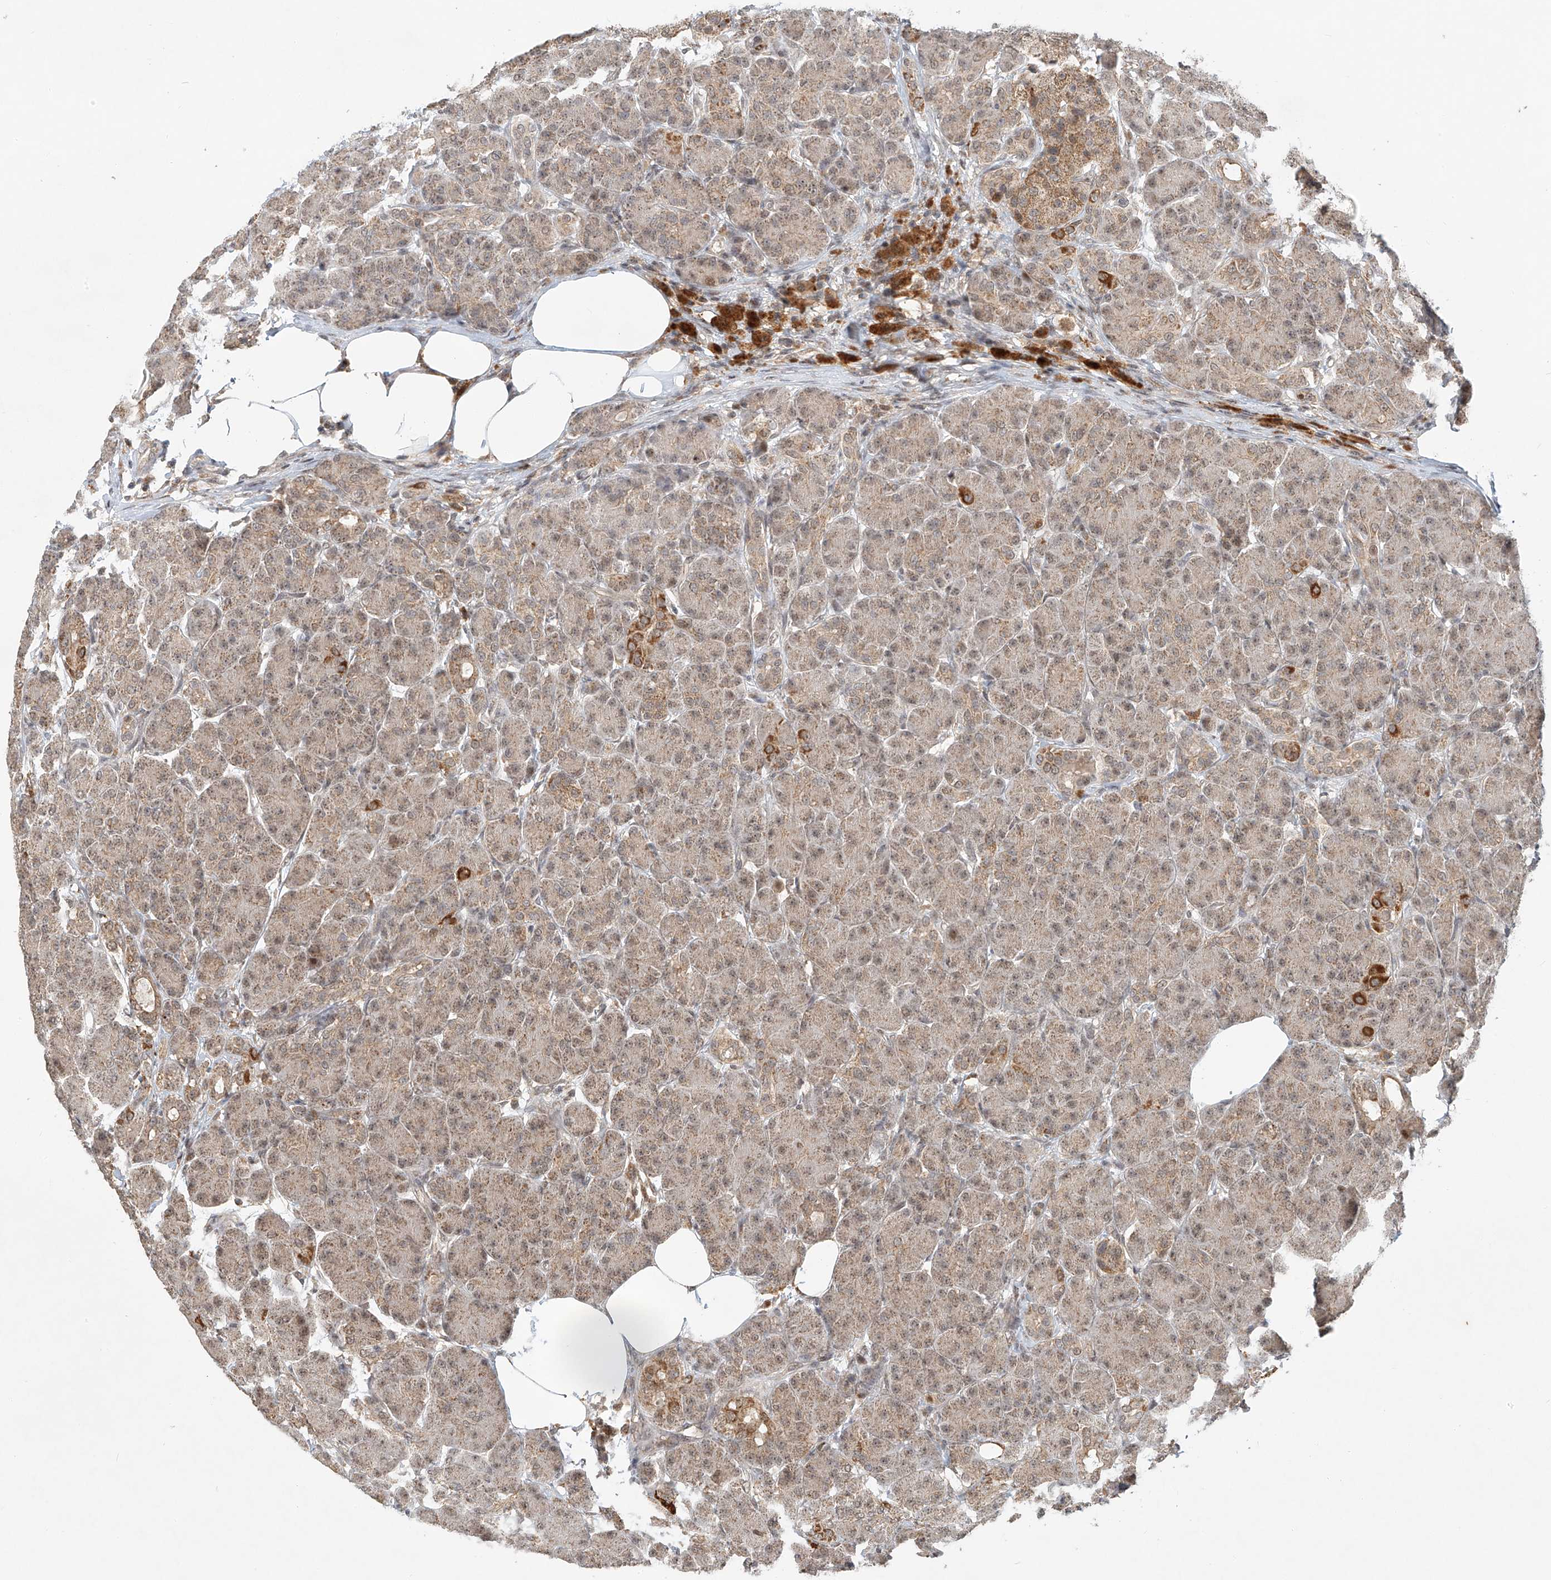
{"staining": {"intensity": "weak", "quantity": ">75%", "location": "cytoplasmic/membranous"}, "tissue": "pancreas", "cell_type": "Exocrine glandular cells", "image_type": "normal", "snomed": [{"axis": "morphology", "description": "Normal tissue, NOS"}, {"axis": "topography", "description": "Pancreas"}], "caption": "IHC photomicrograph of normal pancreas: human pancreas stained using immunohistochemistry reveals low levels of weak protein expression localized specifically in the cytoplasmic/membranous of exocrine glandular cells, appearing as a cytoplasmic/membranous brown color.", "gene": "SYTL3", "patient": {"sex": "male", "age": 63}}